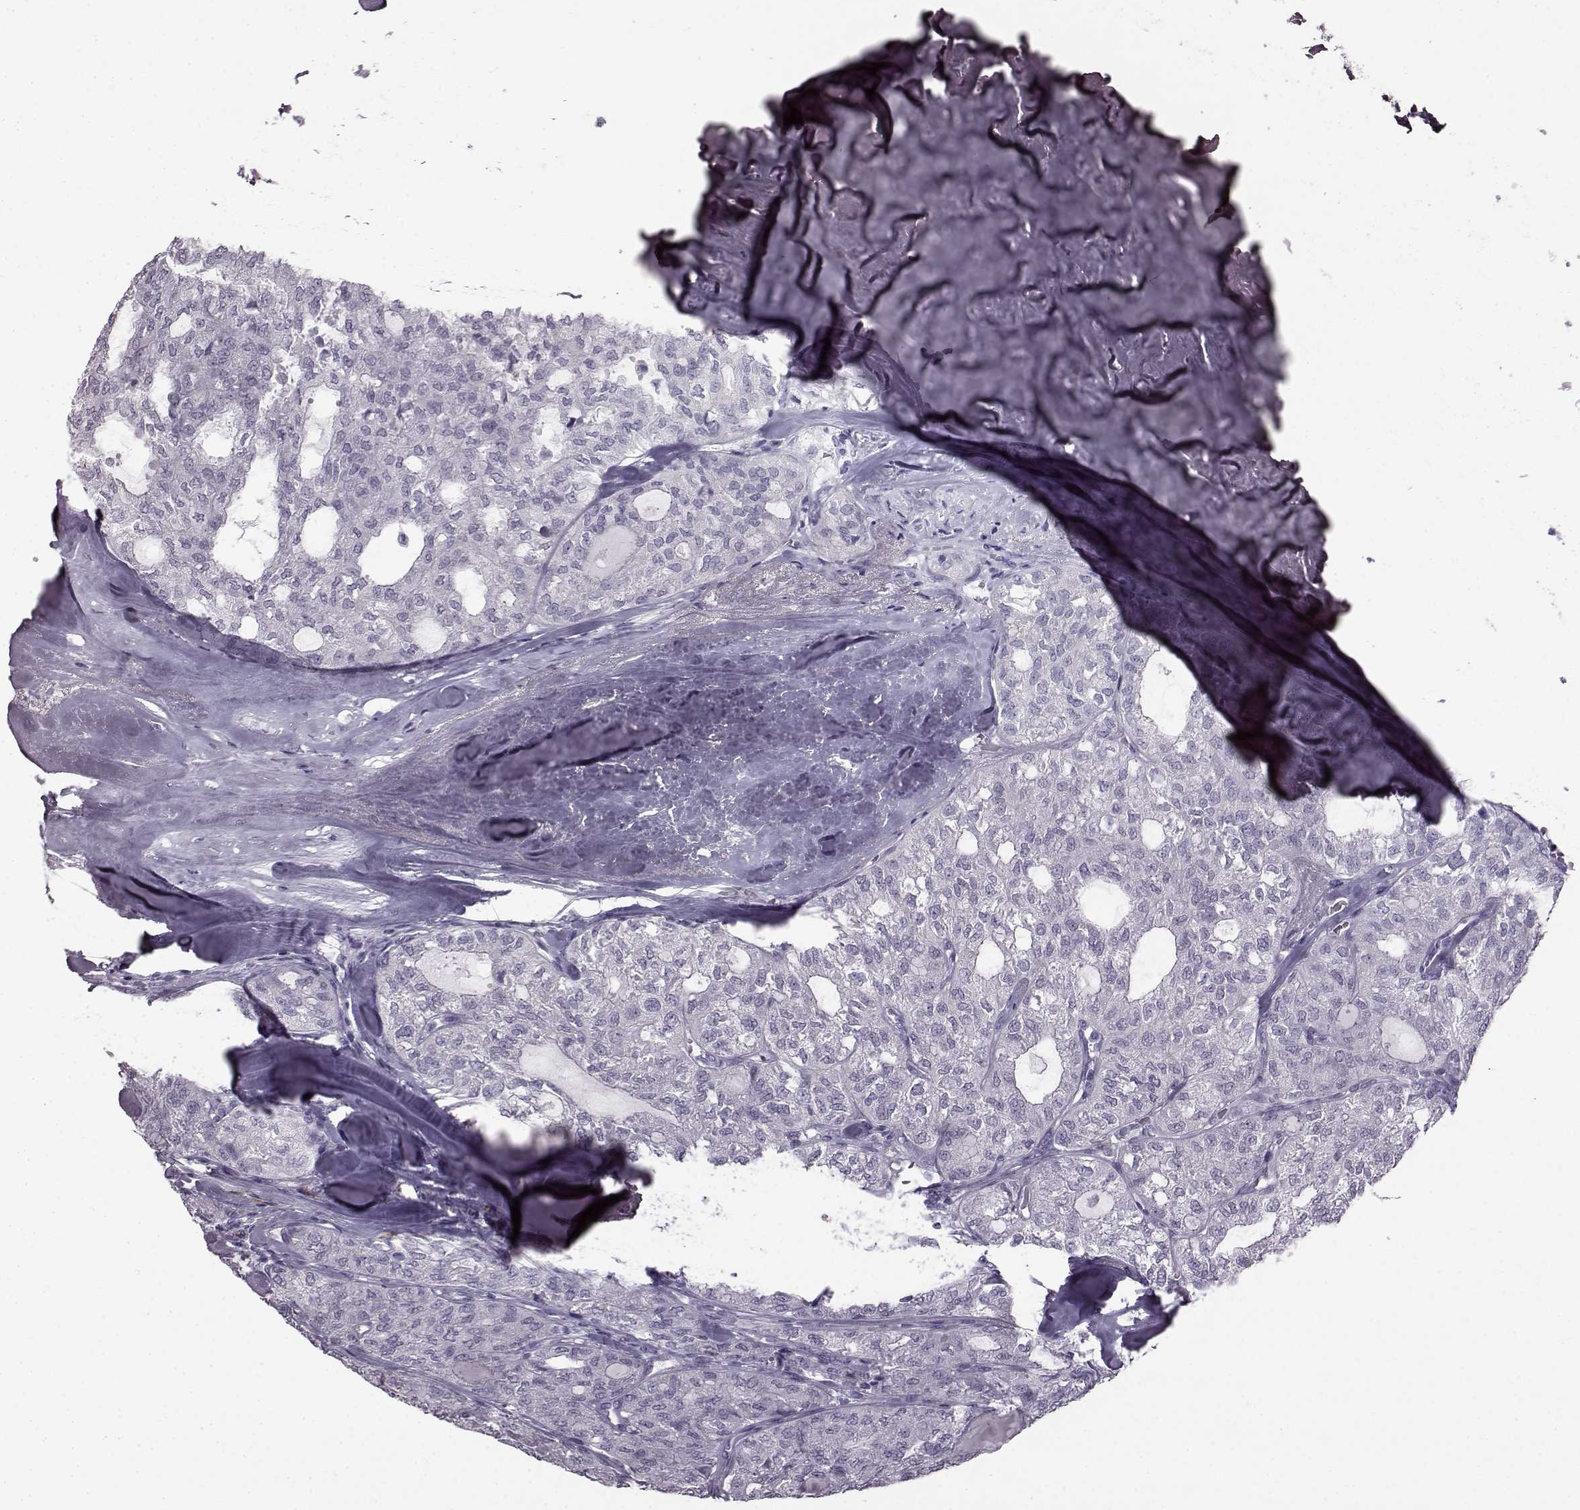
{"staining": {"intensity": "negative", "quantity": "none", "location": "none"}, "tissue": "thyroid cancer", "cell_type": "Tumor cells", "image_type": "cancer", "snomed": [{"axis": "morphology", "description": "Follicular adenoma carcinoma, NOS"}, {"axis": "topography", "description": "Thyroid gland"}], "caption": "Tumor cells are negative for protein expression in human thyroid cancer.", "gene": "SLC28A2", "patient": {"sex": "male", "age": 75}}